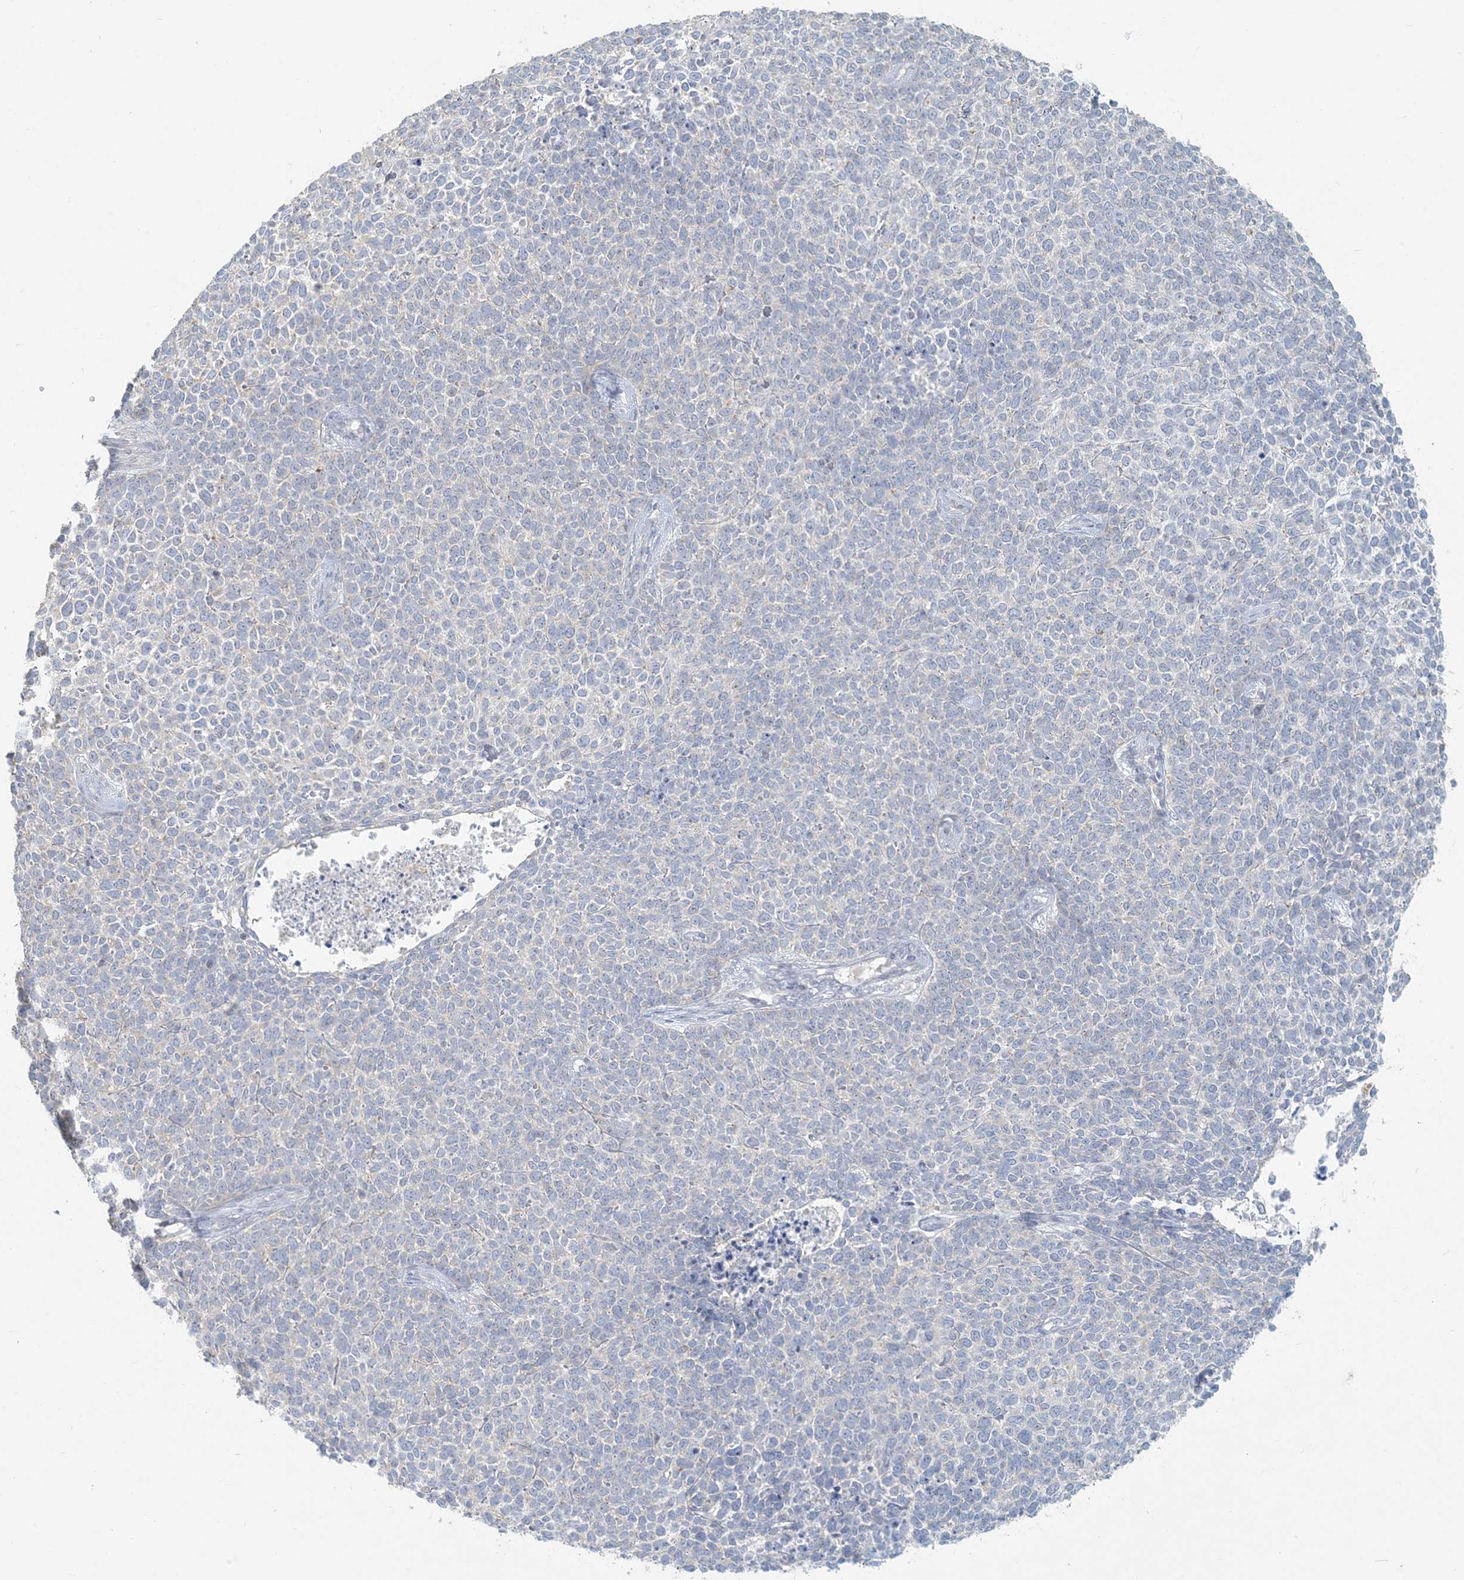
{"staining": {"intensity": "negative", "quantity": "none", "location": "none"}, "tissue": "skin cancer", "cell_type": "Tumor cells", "image_type": "cancer", "snomed": [{"axis": "morphology", "description": "Basal cell carcinoma"}, {"axis": "topography", "description": "Skin"}], "caption": "The micrograph exhibits no staining of tumor cells in skin basal cell carcinoma.", "gene": "HACL1", "patient": {"sex": "female", "age": 84}}